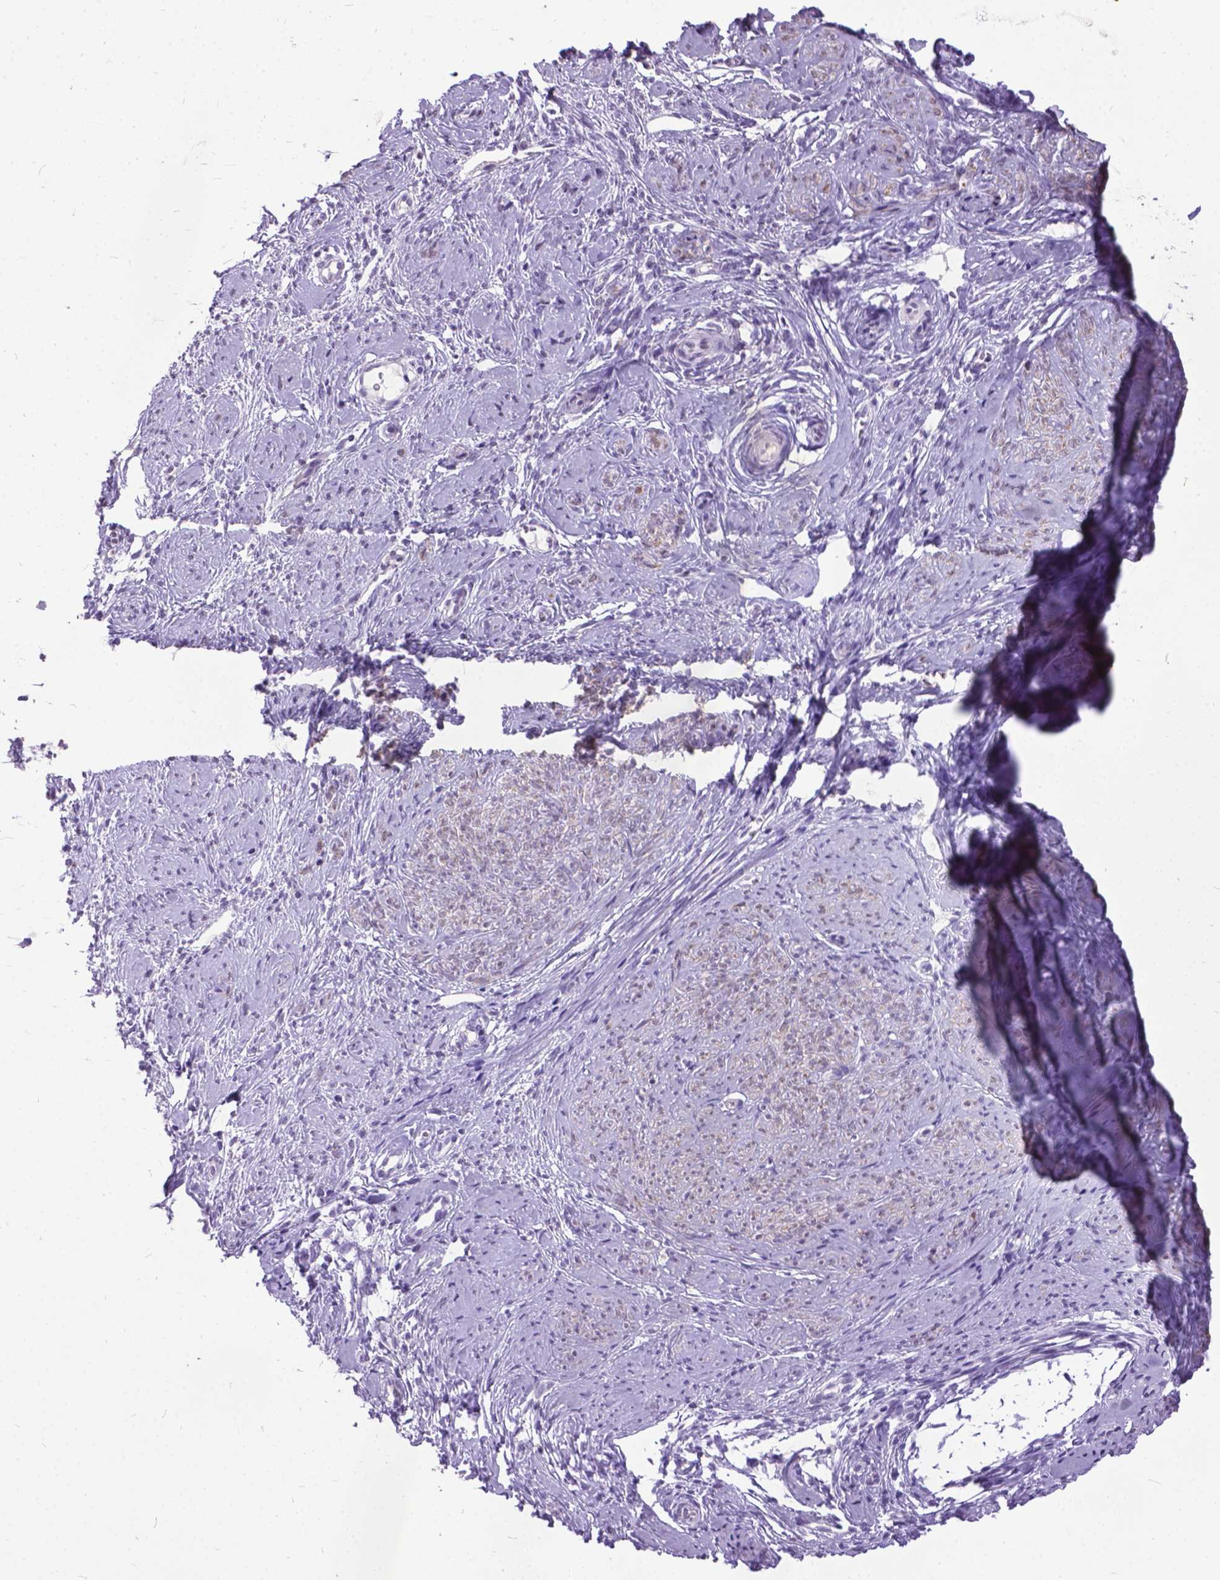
{"staining": {"intensity": "moderate", "quantity": "25%-75%", "location": "cytoplasmic/membranous"}, "tissue": "smooth muscle", "cell_type": "Smooth muscle cells", "image_type": "normal", "snomed": [{"axis": "morphology", "description": "Normal tissue, NOS"}, {"axis": "topography", "description": "Smooth muscle"}], "caption": "Immunohistochemical staining of unremarkable smooth muscle demonstrates 25%-75% levels of moderate cytoplasmic/membranous protein staining in about 25%-75% of smooth muscle cells. (brown staining indicates protein expression, while blue staining denotes nuclei).", "gene": "MARCHF10", "patient": {"sex": "female", "age": 48}}